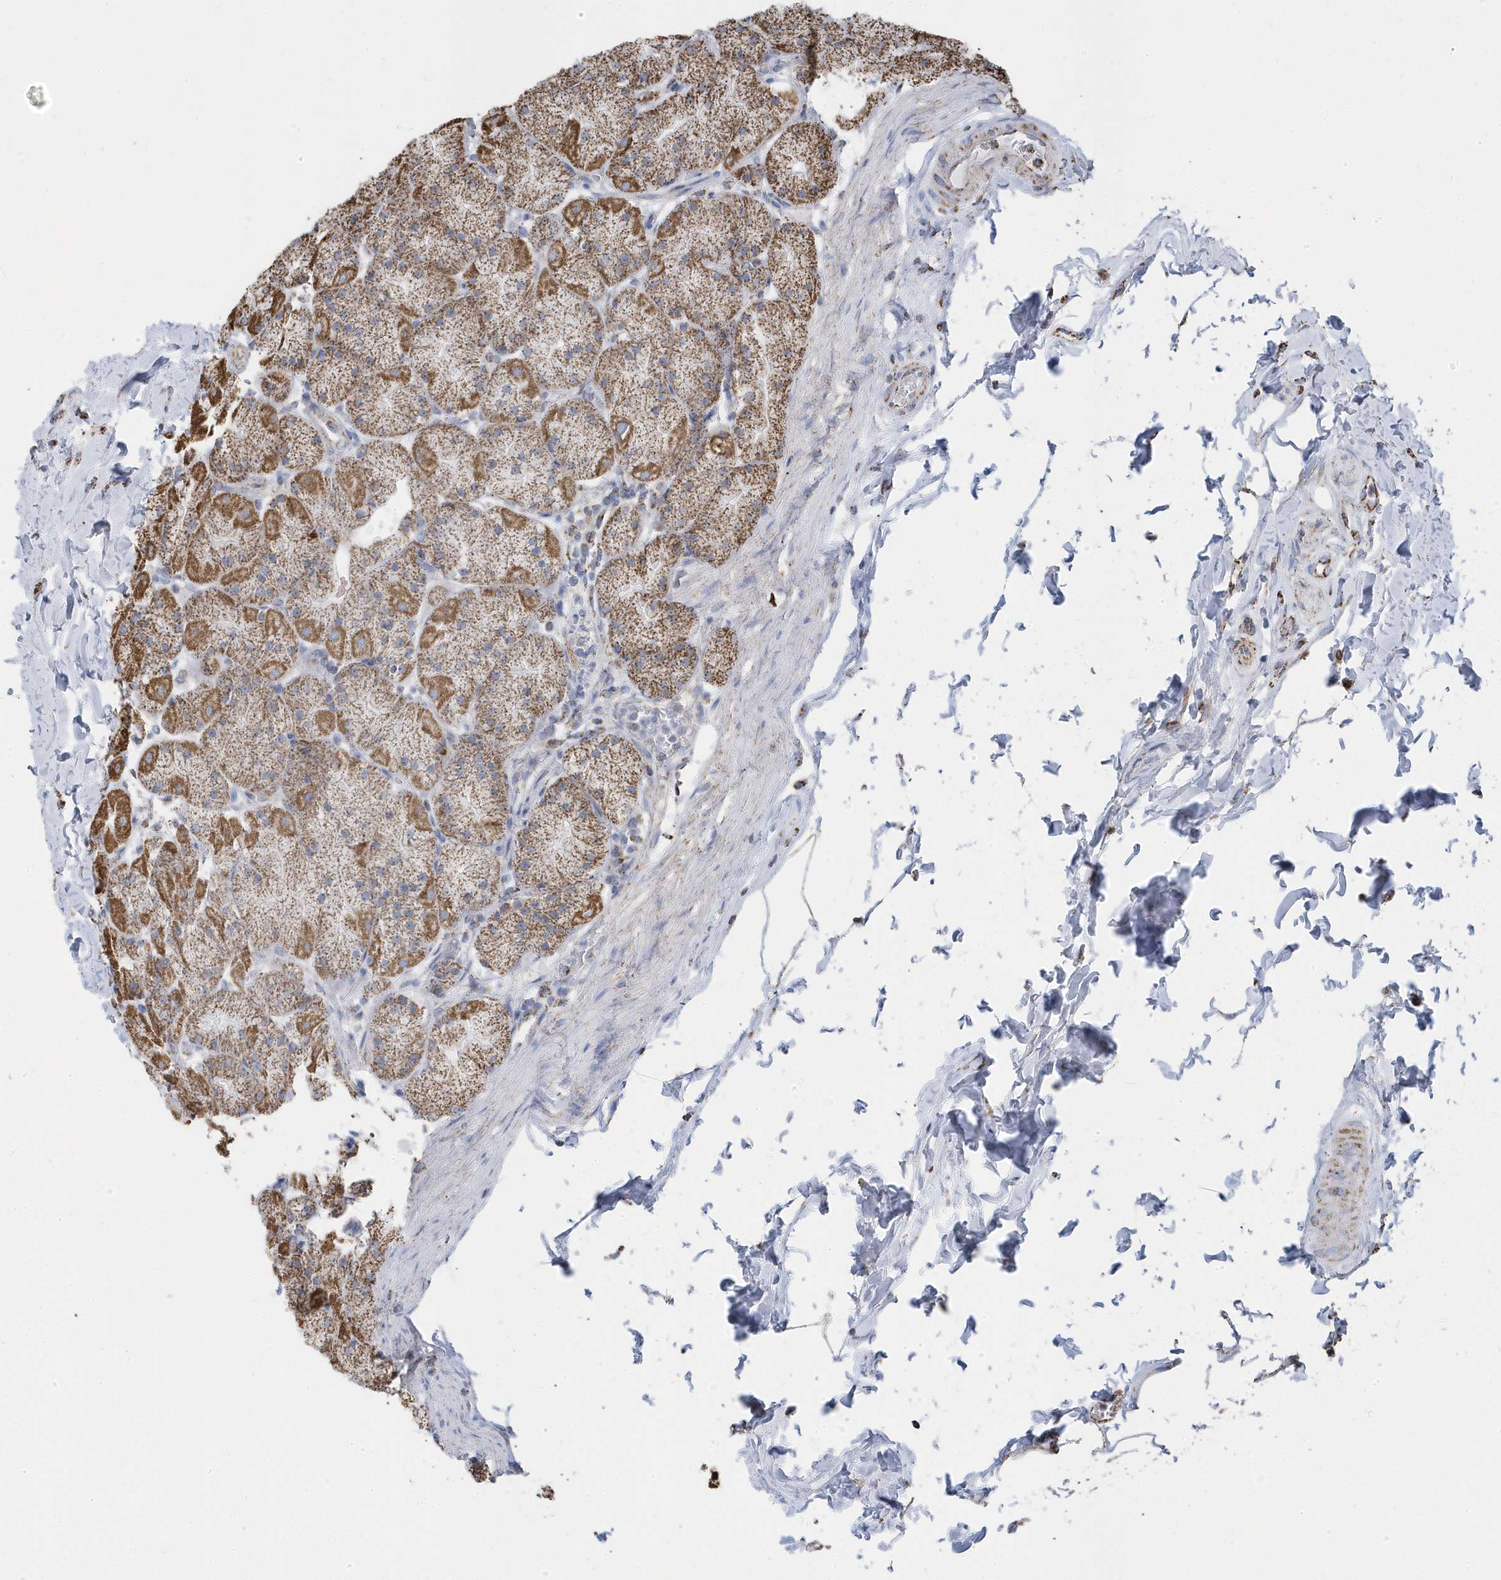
{"staining": {"intensity": "moderate", "quantity": ">75%", "location": "cytoplasmic/membranous"}, "tissue": "stomach", "cell_type": "Glandular cells", "image_type": "normal", "snomed": [{"axis": "morphology", "description": "Normal tissue, NOS"}, {"axis": "topography", "description": "Stomach, upper"}], "caption": "Unremarkable stomach was stained to show a protein in brown. There is medium levels of moderate cytoplasmic/membranous staining in approximately >75% of glandular cells.", "gene": "GTPBP8", "patient": {"sex": "female", "age": 56}}